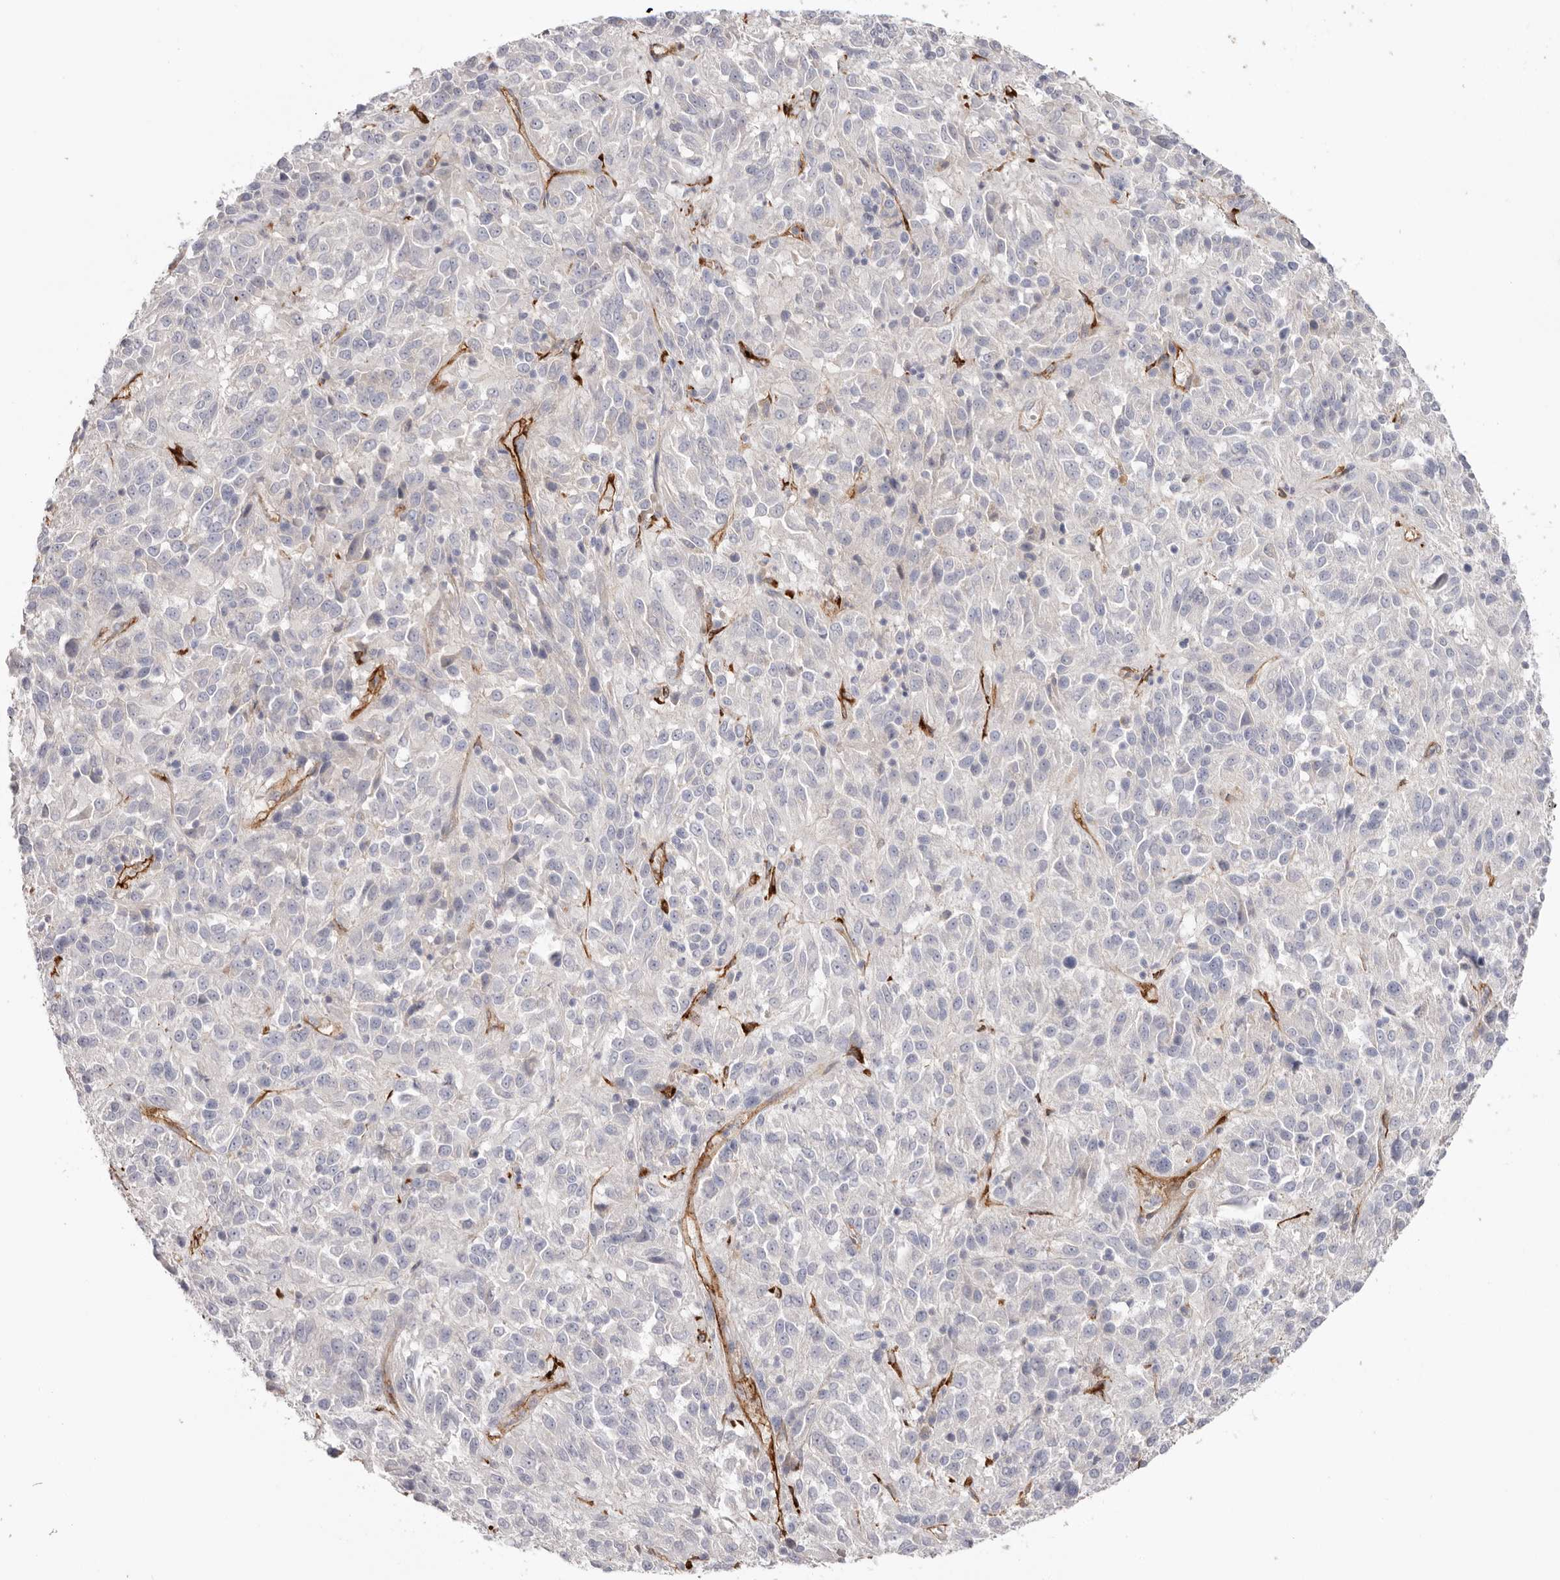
{"staining": {"intensity": "negative", "quantity": "none", "location": "none"}, "tissue": "melanoma", "cell_type": "Tumor cells", "image_type": "cancer", "snomed": [{"axis": "morphology", "description": "Malignant melanoma, Metastatic site"}, {"axis": "topography", "description": "Lung"}], "caption": "High magnification brightfield microscopy of melanoma stained with DAB (brown) and counterstained with hematoxylin (blue): tumor cells show no significant positivity.", "gene": "LRRC66", "patient": {"sex": "male", "age": 64}}